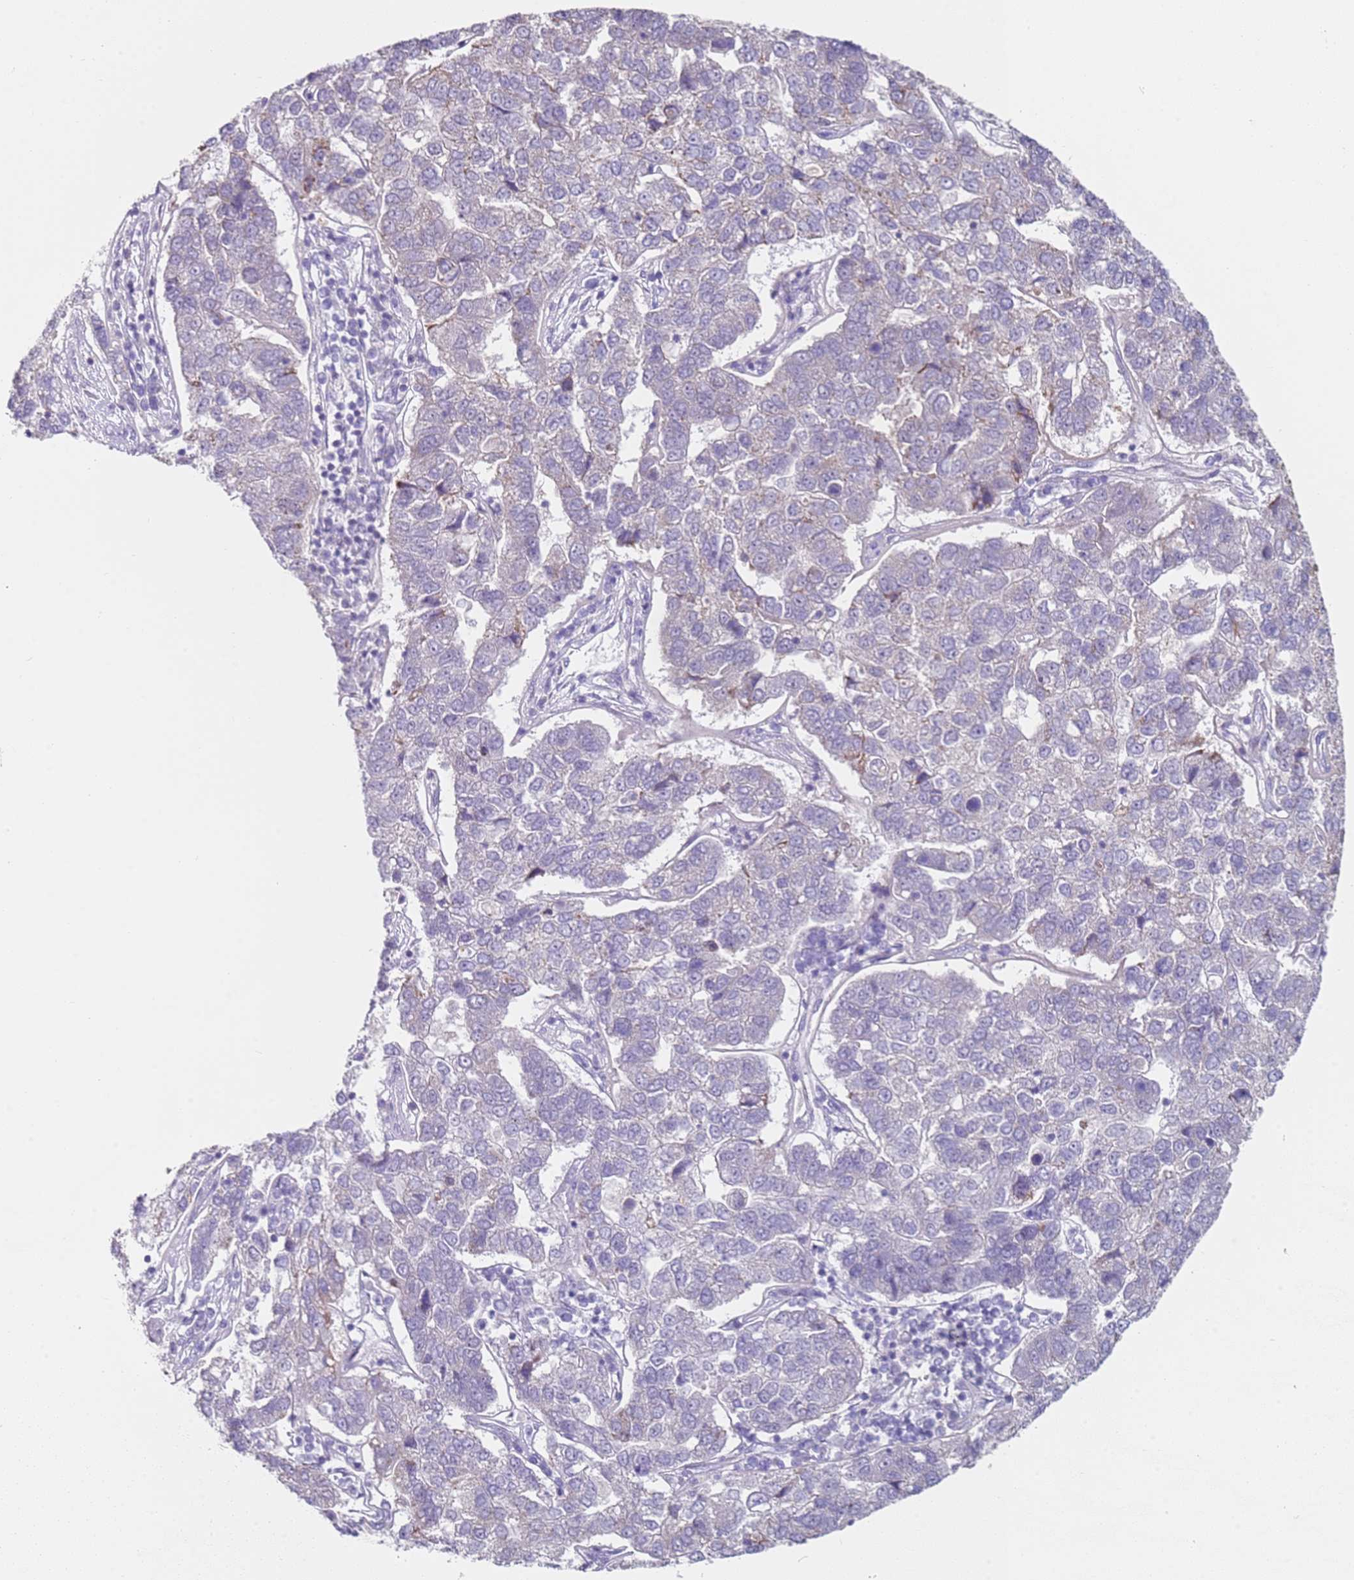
{"staining": {"intensity": "negative", "quantity": "none", "location": "none"}, "tissue": "pancreatic cancer", "cell_type": "Tumor cells", "image_type": "cancer", "snomed": [{"axis": "morphology", "description": "Adenocarcinoma, NOS"}, {"axis": "topography", "description": "Pancreas"}], "caption": "This is a image of immunohistochemistry staining of adenocarcinoma (pancreatic), which shows no positivity in tumor cells.", "gene": "ALS2", "patient": {"sex": "female", "age": 61}}